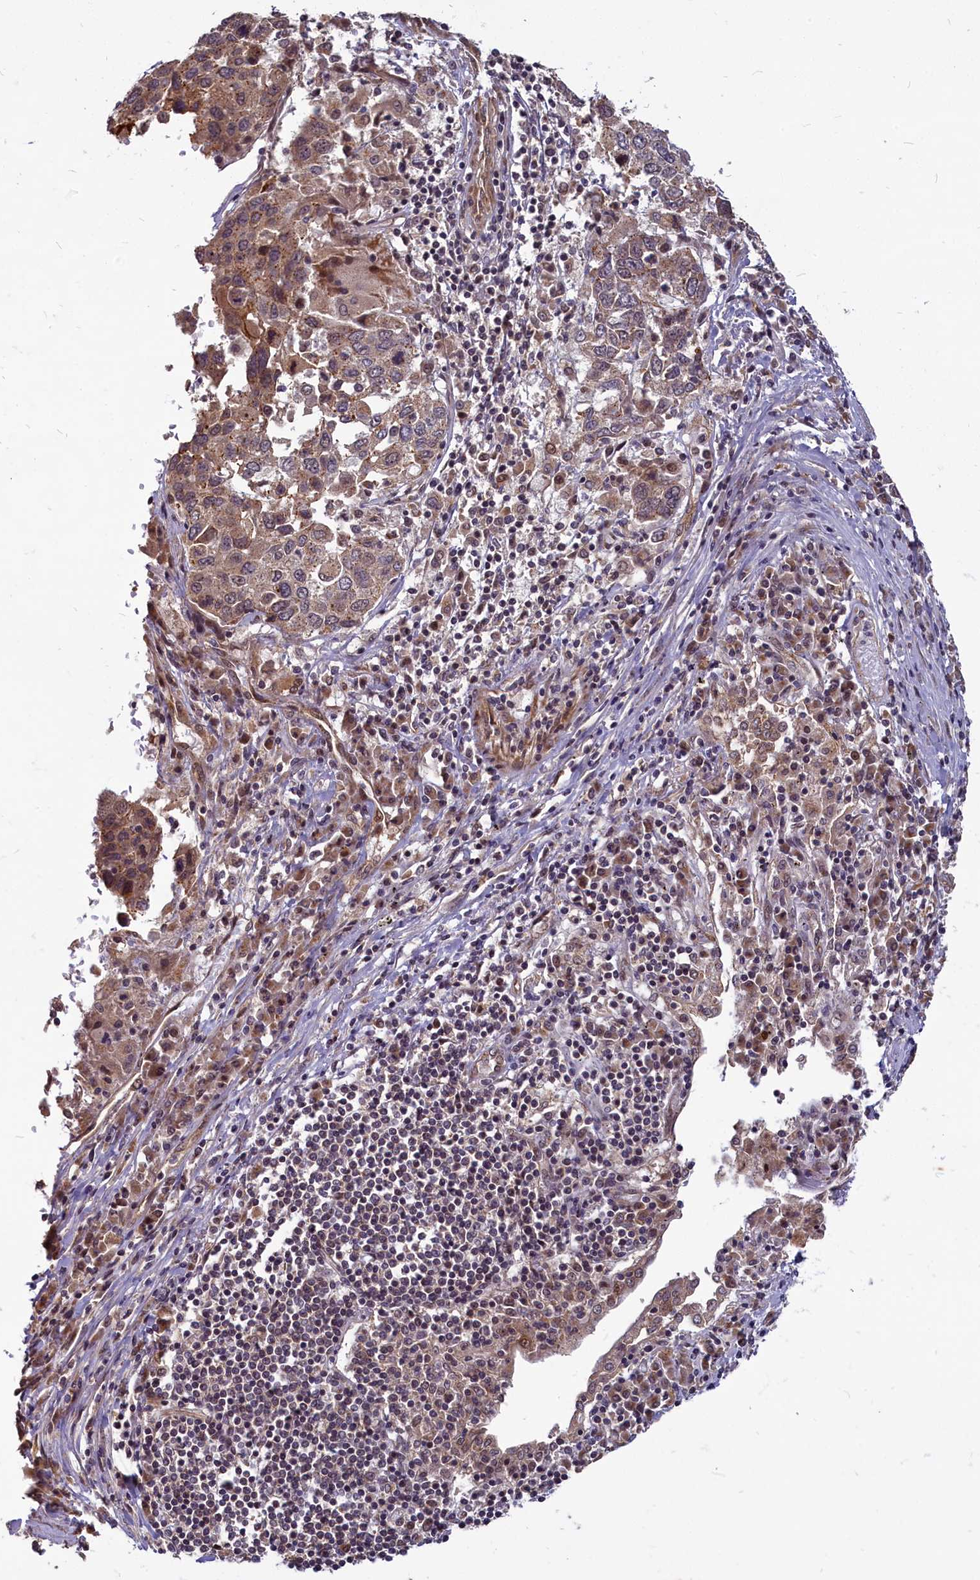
{"staining": {"intensity": "moderate", "quantity": ">75%", "location": "cytoplasmic/membranous"}, "tissue": "lung cancer", "cell_type": "Tumor cells", "image_type": "cancer", "snomed": [{"axis": "morphology", "description": "Squamous cell carcinoma, NOS"}, {"axis": "topography", "description": "Lung"}], "caption": "Protein staining of squamous cell carcinoma (lung) tissue shows moderate cytoplasmic/membranous positivity in about >75% of tumor cells.", "gene": "MYCBP", "patient": {"sex": "male", "age": 65}}